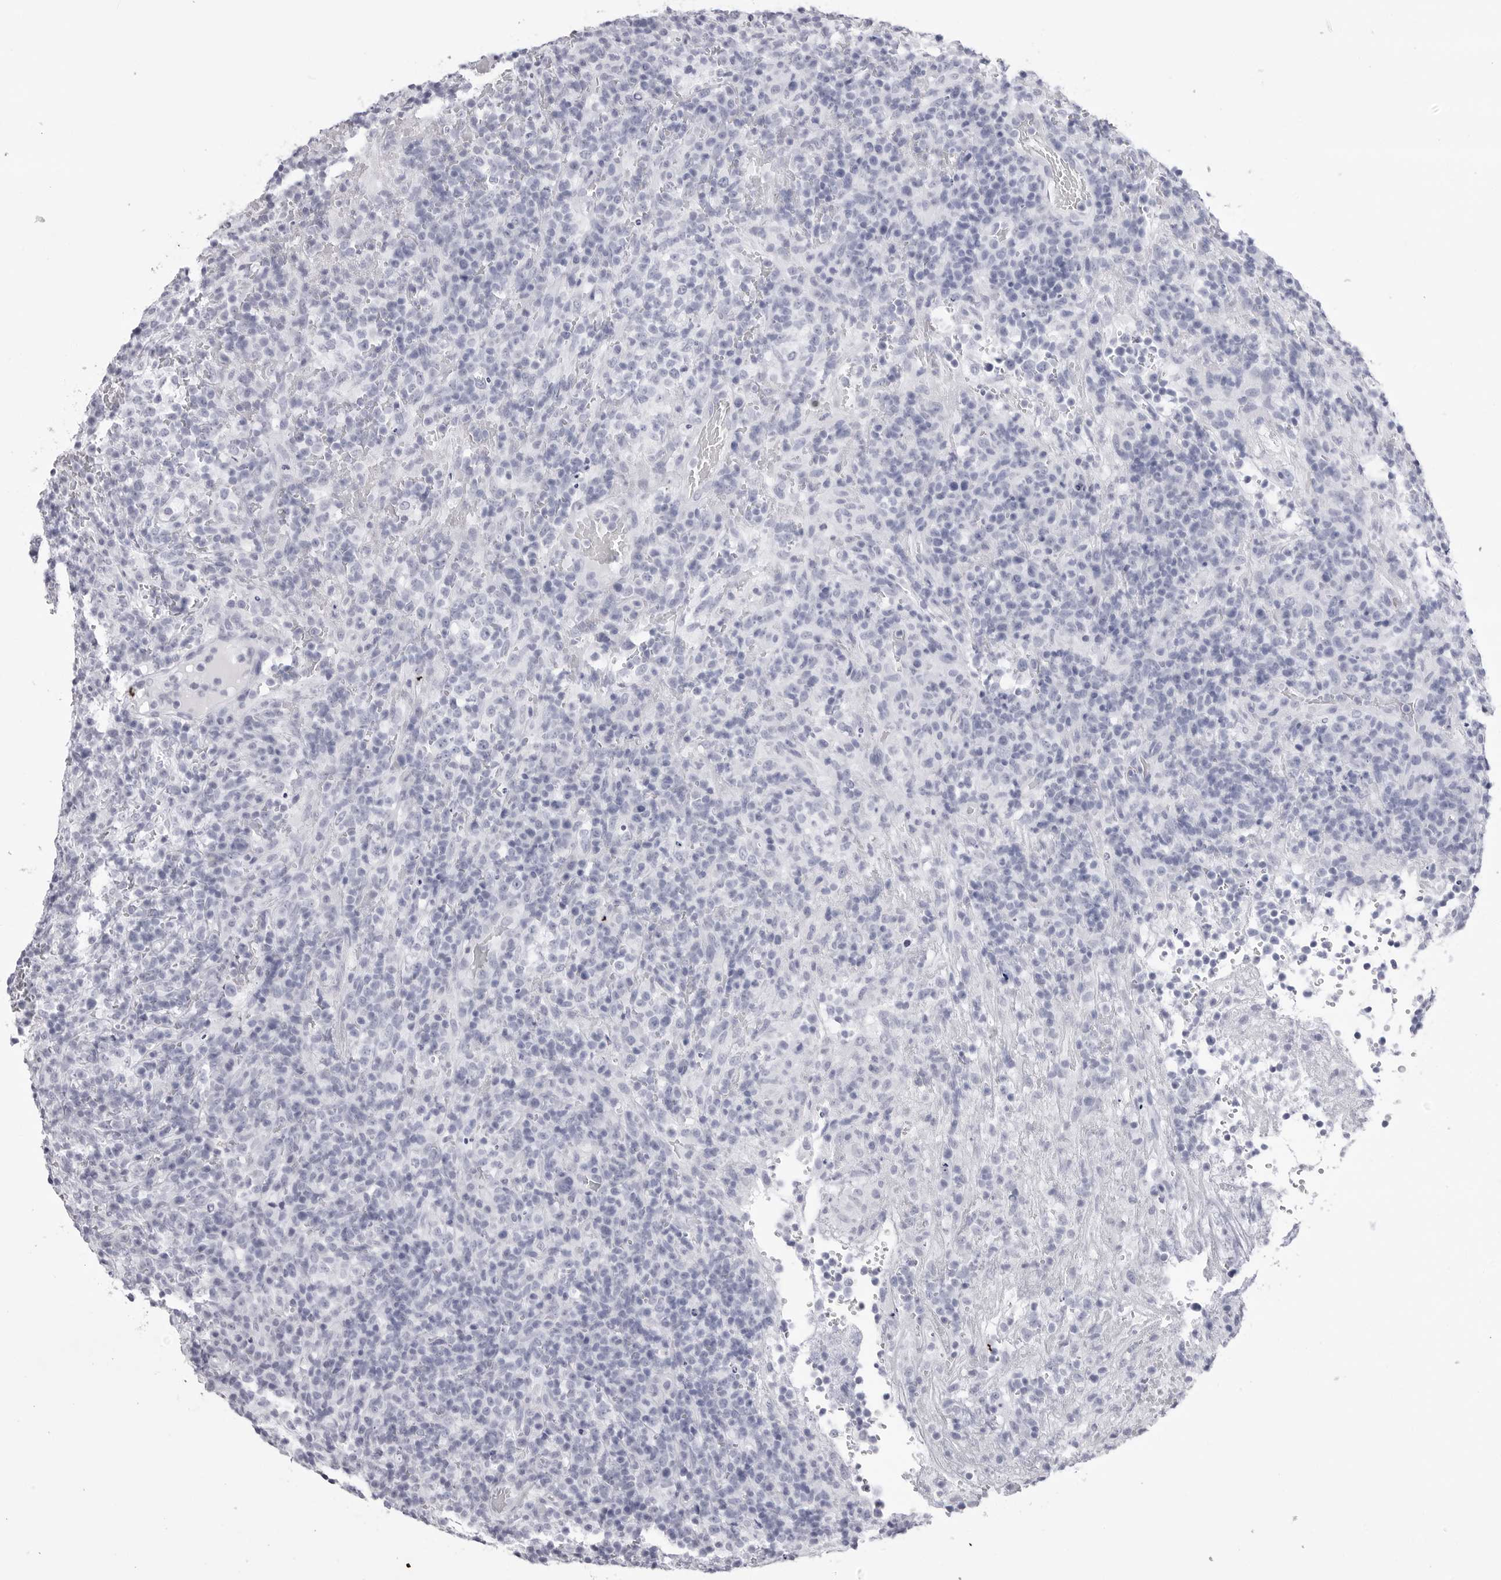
{"staining": {"intensity": "negative", "quantity": "none", "location": "none"}, "tissue": "lymphoma", "cell_type": "Tumor cells", "image_type": "cancer", "snomed": [{"axis": "morphology", "description": "Malignant lymphoma, non-Hodgkin's type, High grade"}, {"axis": "topography", "description": "Lymph node"}], "caption": "Tumor cells are negative for brown protein staining in malignant lymphoma, non-Hodgkin's type (high-grade).", "gene": "CST2", "patient": {"sex": "female", "age": 76}}